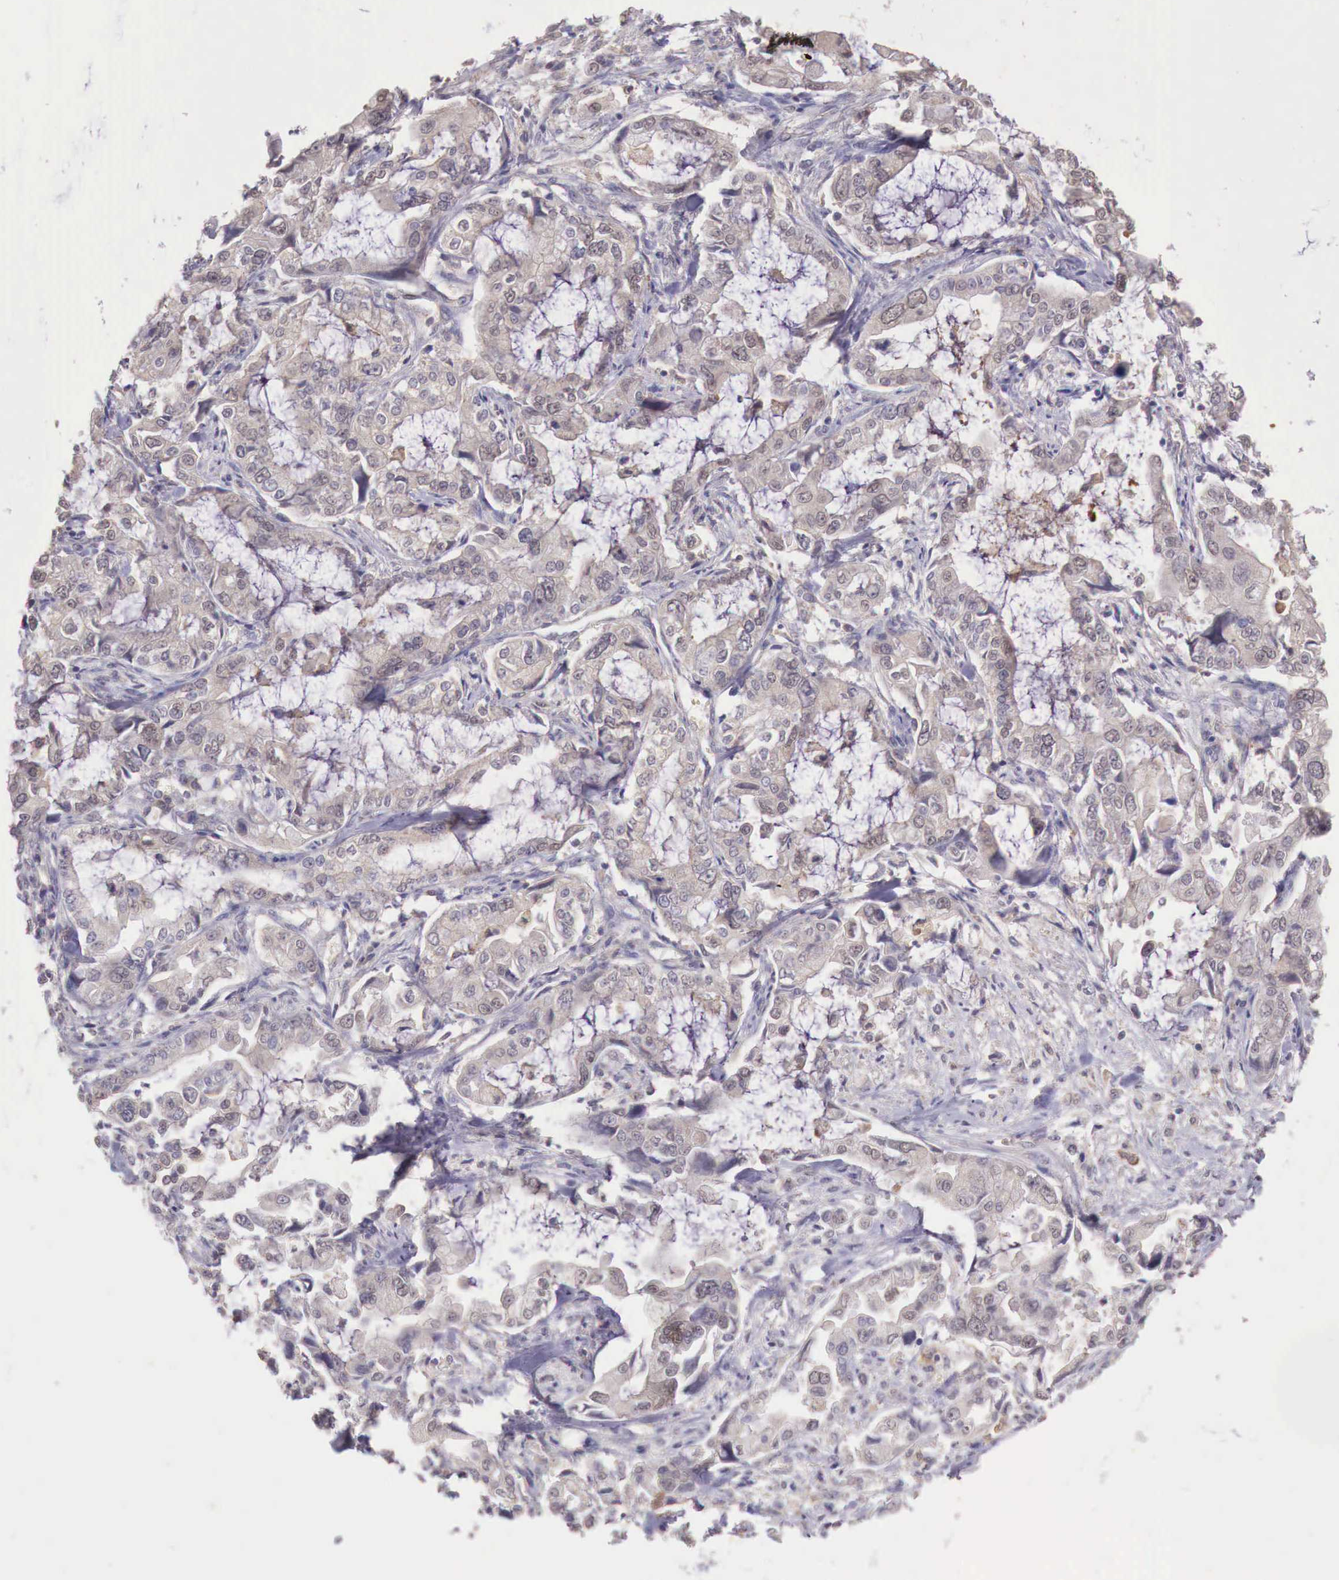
{"staining": {"intensity": "weak", "quantity": "25%-75%", "location": "cytoplasmic/membranous"}, "tissue": "stomach cancer", "cell_type": "Tumor cells", "image_type": "cancer", "snomed": [{"axis": "morphology", "description": "Adenocarcinoma, NOS"}, {"axis": "topography", "description": "Pancreas"}, {"axis": "topography", "description": "Stomach, upper"}], "caption": "A low amount of weak cytoplasmic/membranous positivity is present in about 25%-75% of tumor cells in stomach cancer (adenocarcinoma) tissue.", "gene": "CHRDL1", "patient": {"sex": "male", "age": 77}}